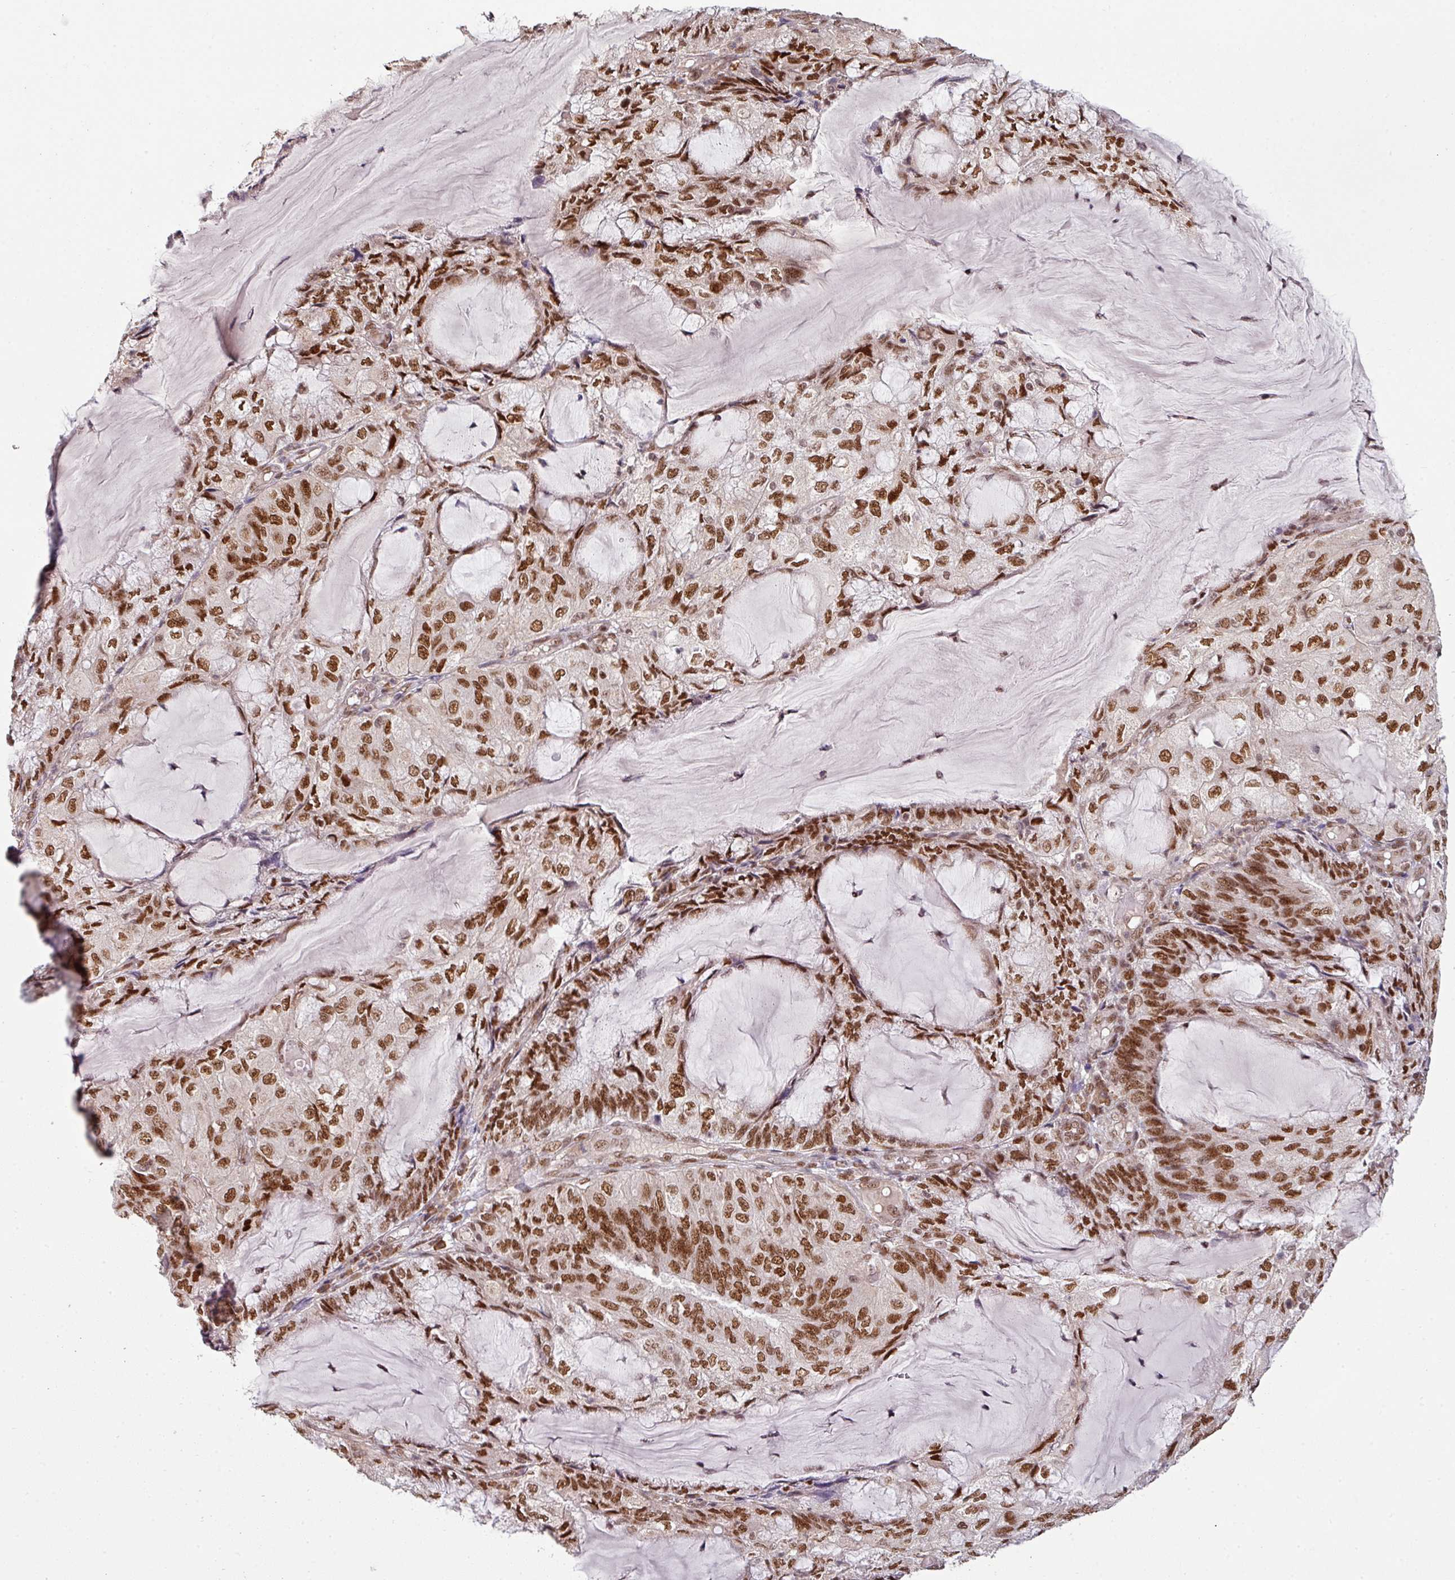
{"staining": {"intensity": "strong", "quantity": ">75%", "location": "nuclear"}, "tissue": "endometrial cancer", "cell_type": "Tumor cells", "image_type": "cancer", "snomed": [{"axis": "morphology", "description": "Adenocarcinoma, NOS"}, {"axis": "topography", "description": "Endometrium"}], "caption": "IHC of human endometrial cancer exhibits high levels of strong nuclear expression in about >75% of tumor cells. The staining was performed using DAB to visualize the protein expression in brown, while the nuclei were stained in blue with hematoxylin (Magnification: 20x).", "gene": "PHF23", "patient": {"sex": "female", "age": 81}}